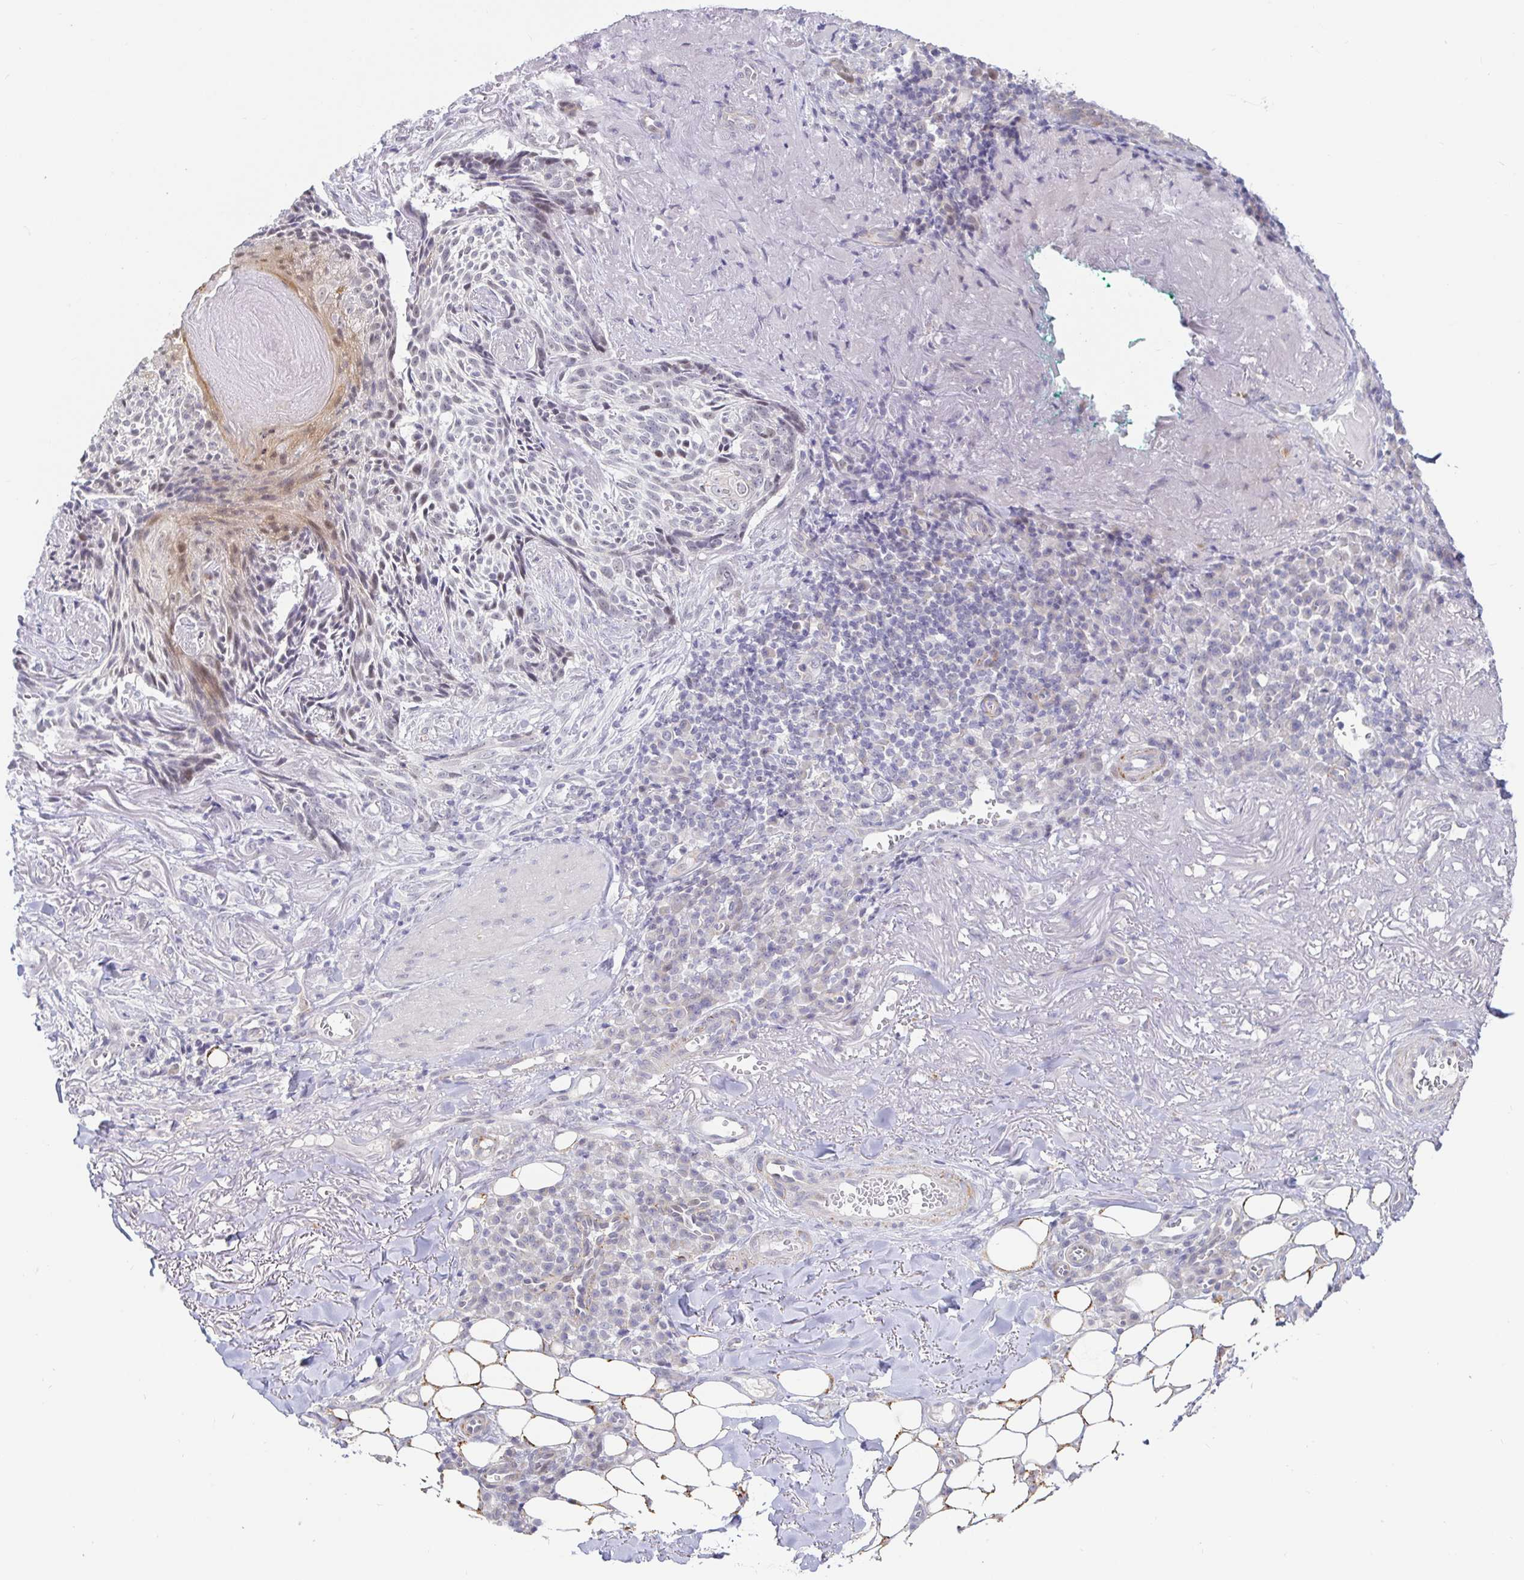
{"staining": {"intensity": "negative", "quantity": "none", "location": "none"}, "tissue": "skin cancer", "cell_type": "Tumor cells", "image_type": "cancer", "snomed": [{"axis": "morphology", "description": "Basal cell carcinoma"}, {"axis": "topography", "description": "Skin"}, {"axis": "topography", "description": "Skin of face"}], "caption": "Basal cell carcinoma (skin) stained for a protein using immunohistochemistry (IHC) demonstrates no expression tumor cells.", "gene": "CIT", "patient": {"sex": "female", "age": 95}}